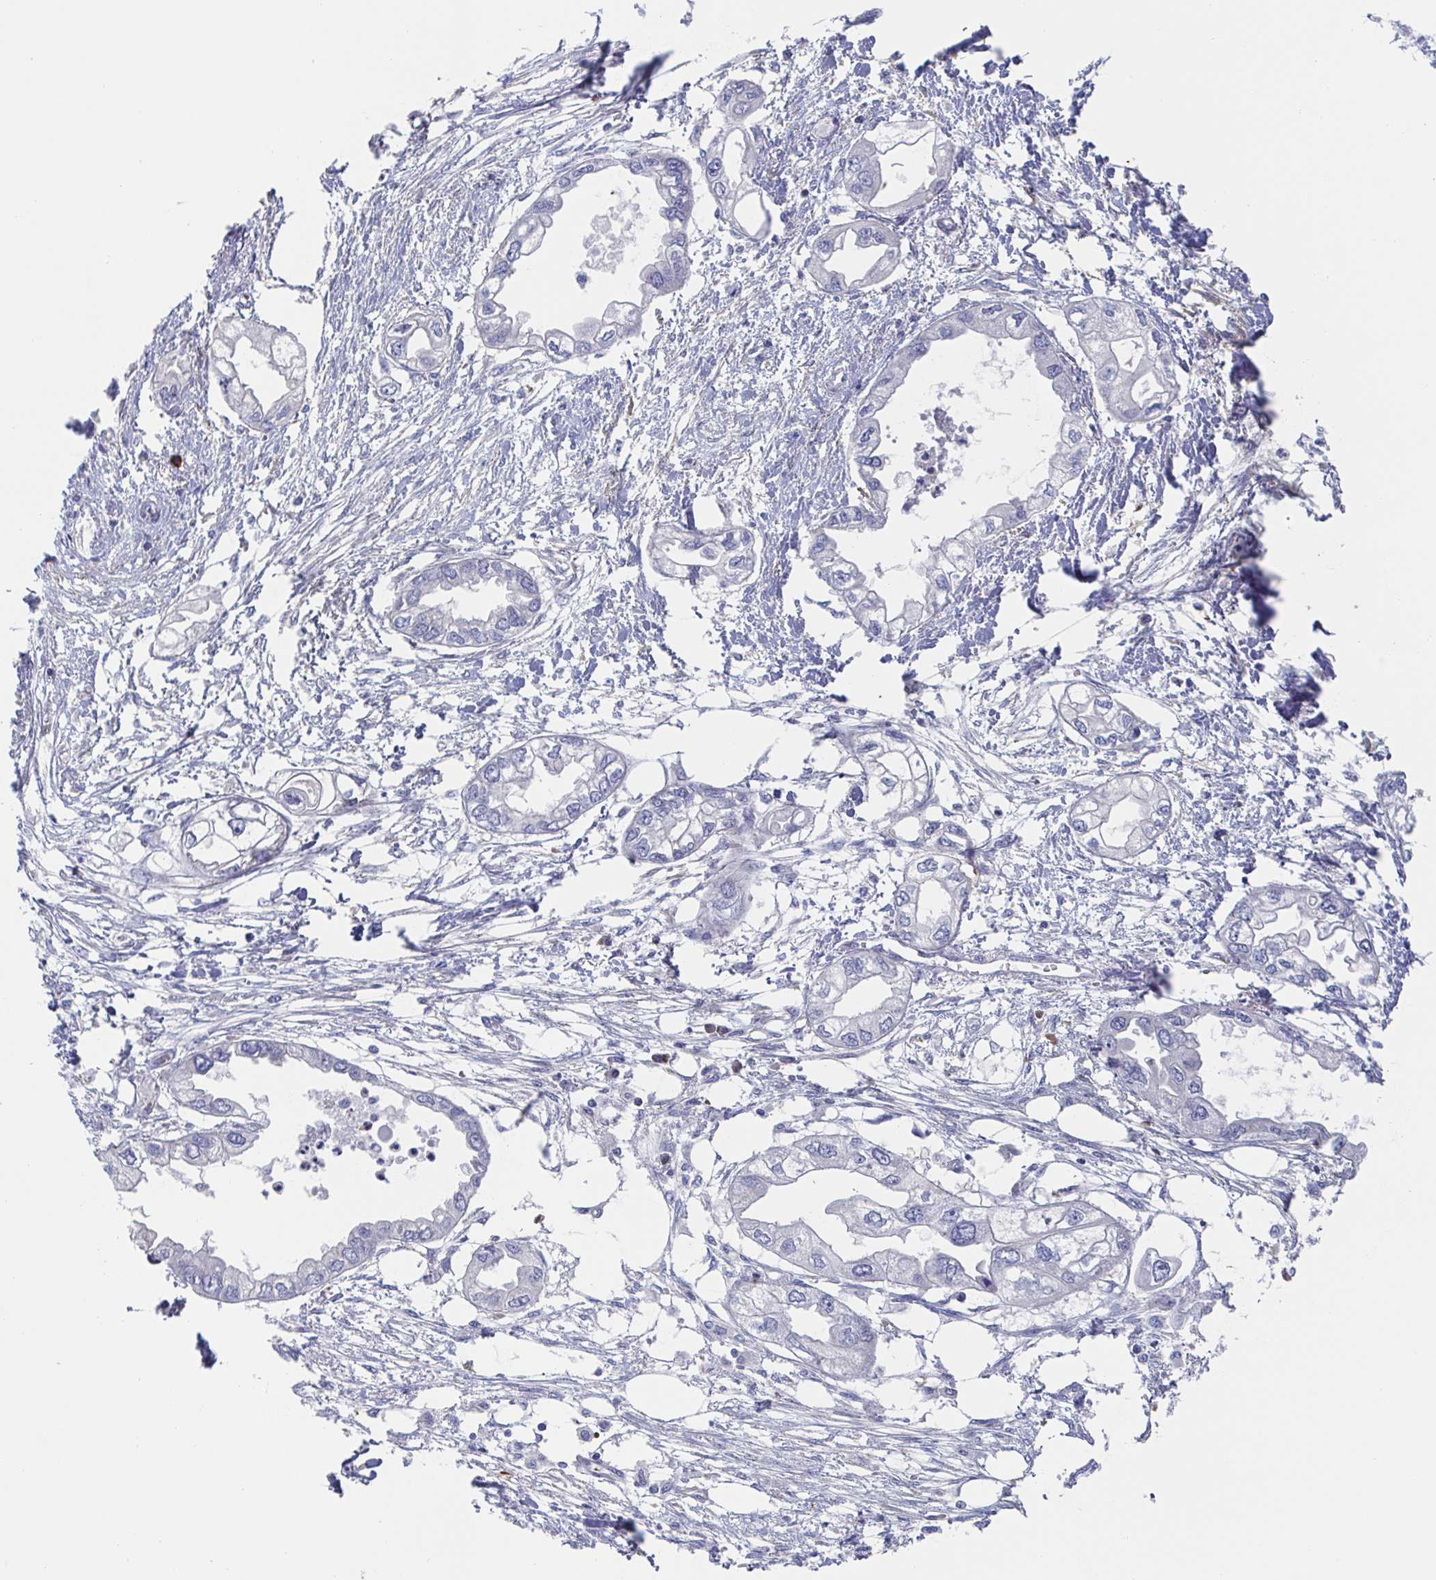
{"staining": {"intensity": "negative", "quantity": "none", "location": "none"}, "tissue": "endometrial cancer", "cell_type": "Tumor cells", "image_type": "cancer", "snomed": [{"axis": "morphology", "description": "Adenocarcinoma, NOS"}, {"axis": "morphology", "description": "Adenocarcinoma, metastatic, NOS"}, {"axis": "topography", "description": "Adipose tissue"}, {"axis": "topography", "description": "Endometrium"}], "caption": "High power microscopy image of an immunohistochemistry image of endometrial cancer, revealing no significant positivity in tumor cells. (Brightfield microscopy of DAB (3,3'-diaminobenzidine) IHC at high magnification).", "gene": "KLC3", "patient": {"sex": "female", "age": 67}}